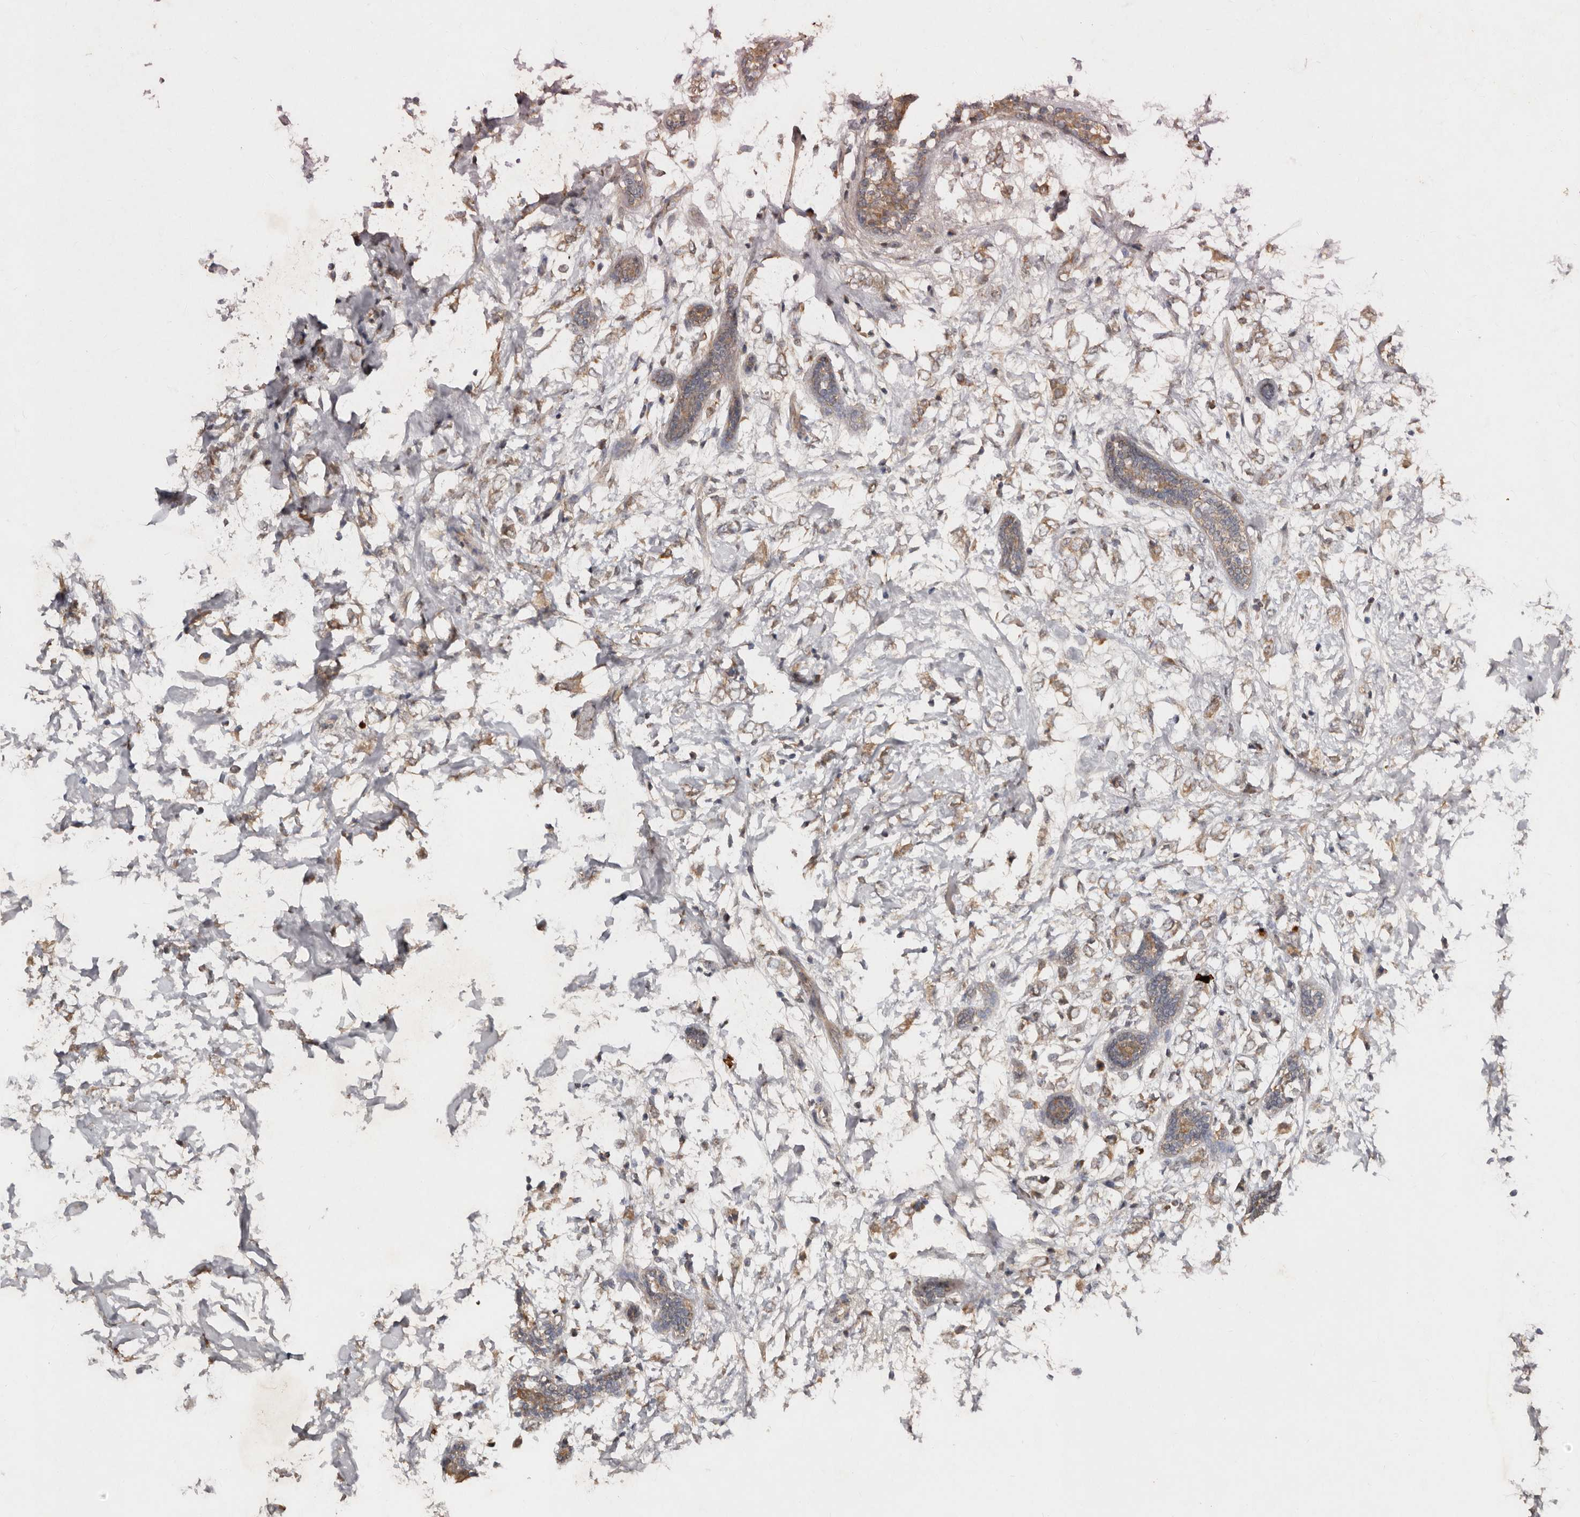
{"staining": {"intensity": "weak", "quantity": ">75%", "location": "cytoplasmic/membranous"}, "tissue": "breast cancer", "cell_type": "Tumor cells", "image_type": "cancer", "snomed": [{"axis": "morphology", "description": "Normal tissue, NOS"}, {"axis": "morphology", "description": "Lobular carcinoma"}, {"axis": "topography", "description": "Breast"}], "caption": "Human breast lobular carcinoma stained with a brown dye demonstrates weak cytoplasmic/membranous positive expression in about >75% of tumor cells.", "gene": "EDEM1", "patient": {"sex": "female", "age": 47}}